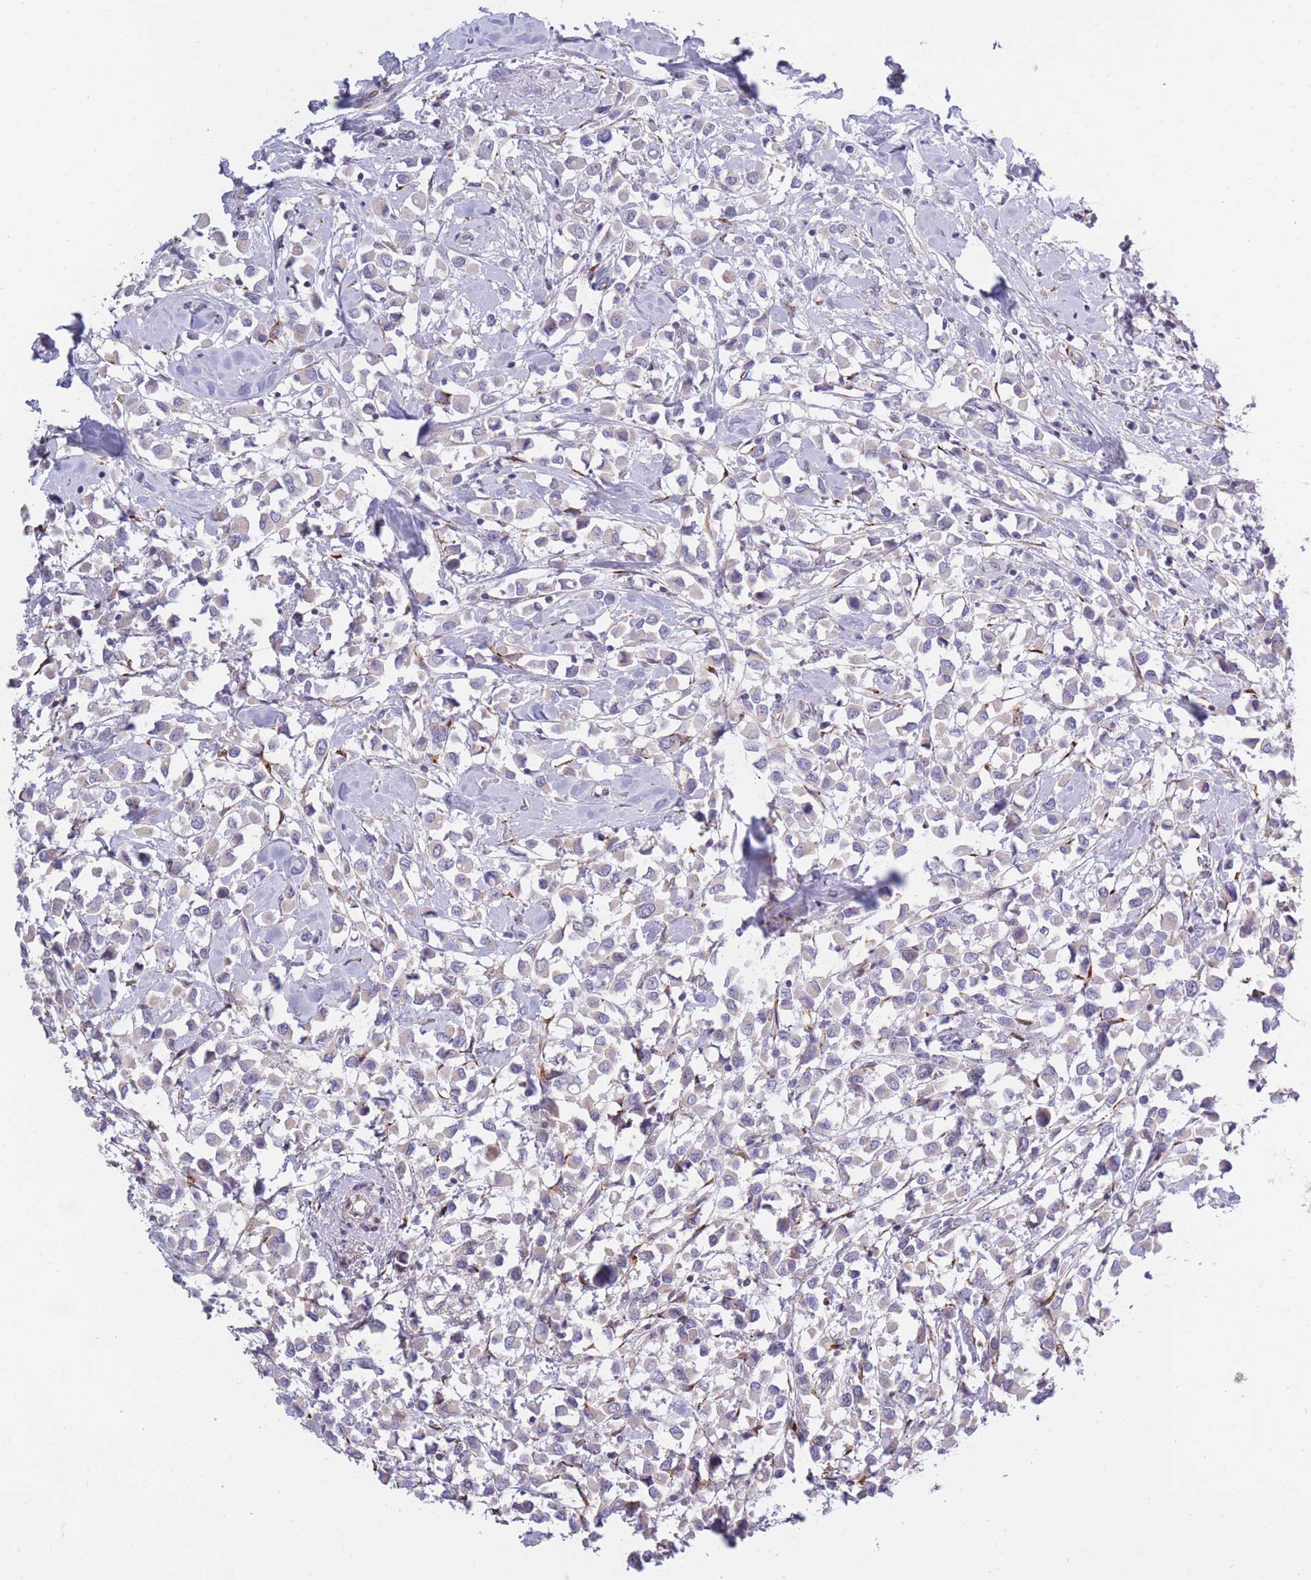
{"staining": {"intensity": "negative", "quantity": "none", "location": "none"}, "tissue": "breast cancer", "cell_type": "Tumor cells", "image_type": "cancer", "snomed": [{"axis": "morphology", "description": "Duct carcinoma"}, {"axis": "topography", "description": "Breast"}], "caption": "The micrograph demonstrates no staining of tumor cells in breast cancer.", "gene": "CCNQ", "patient": {"sex": "female", "age": 61}}